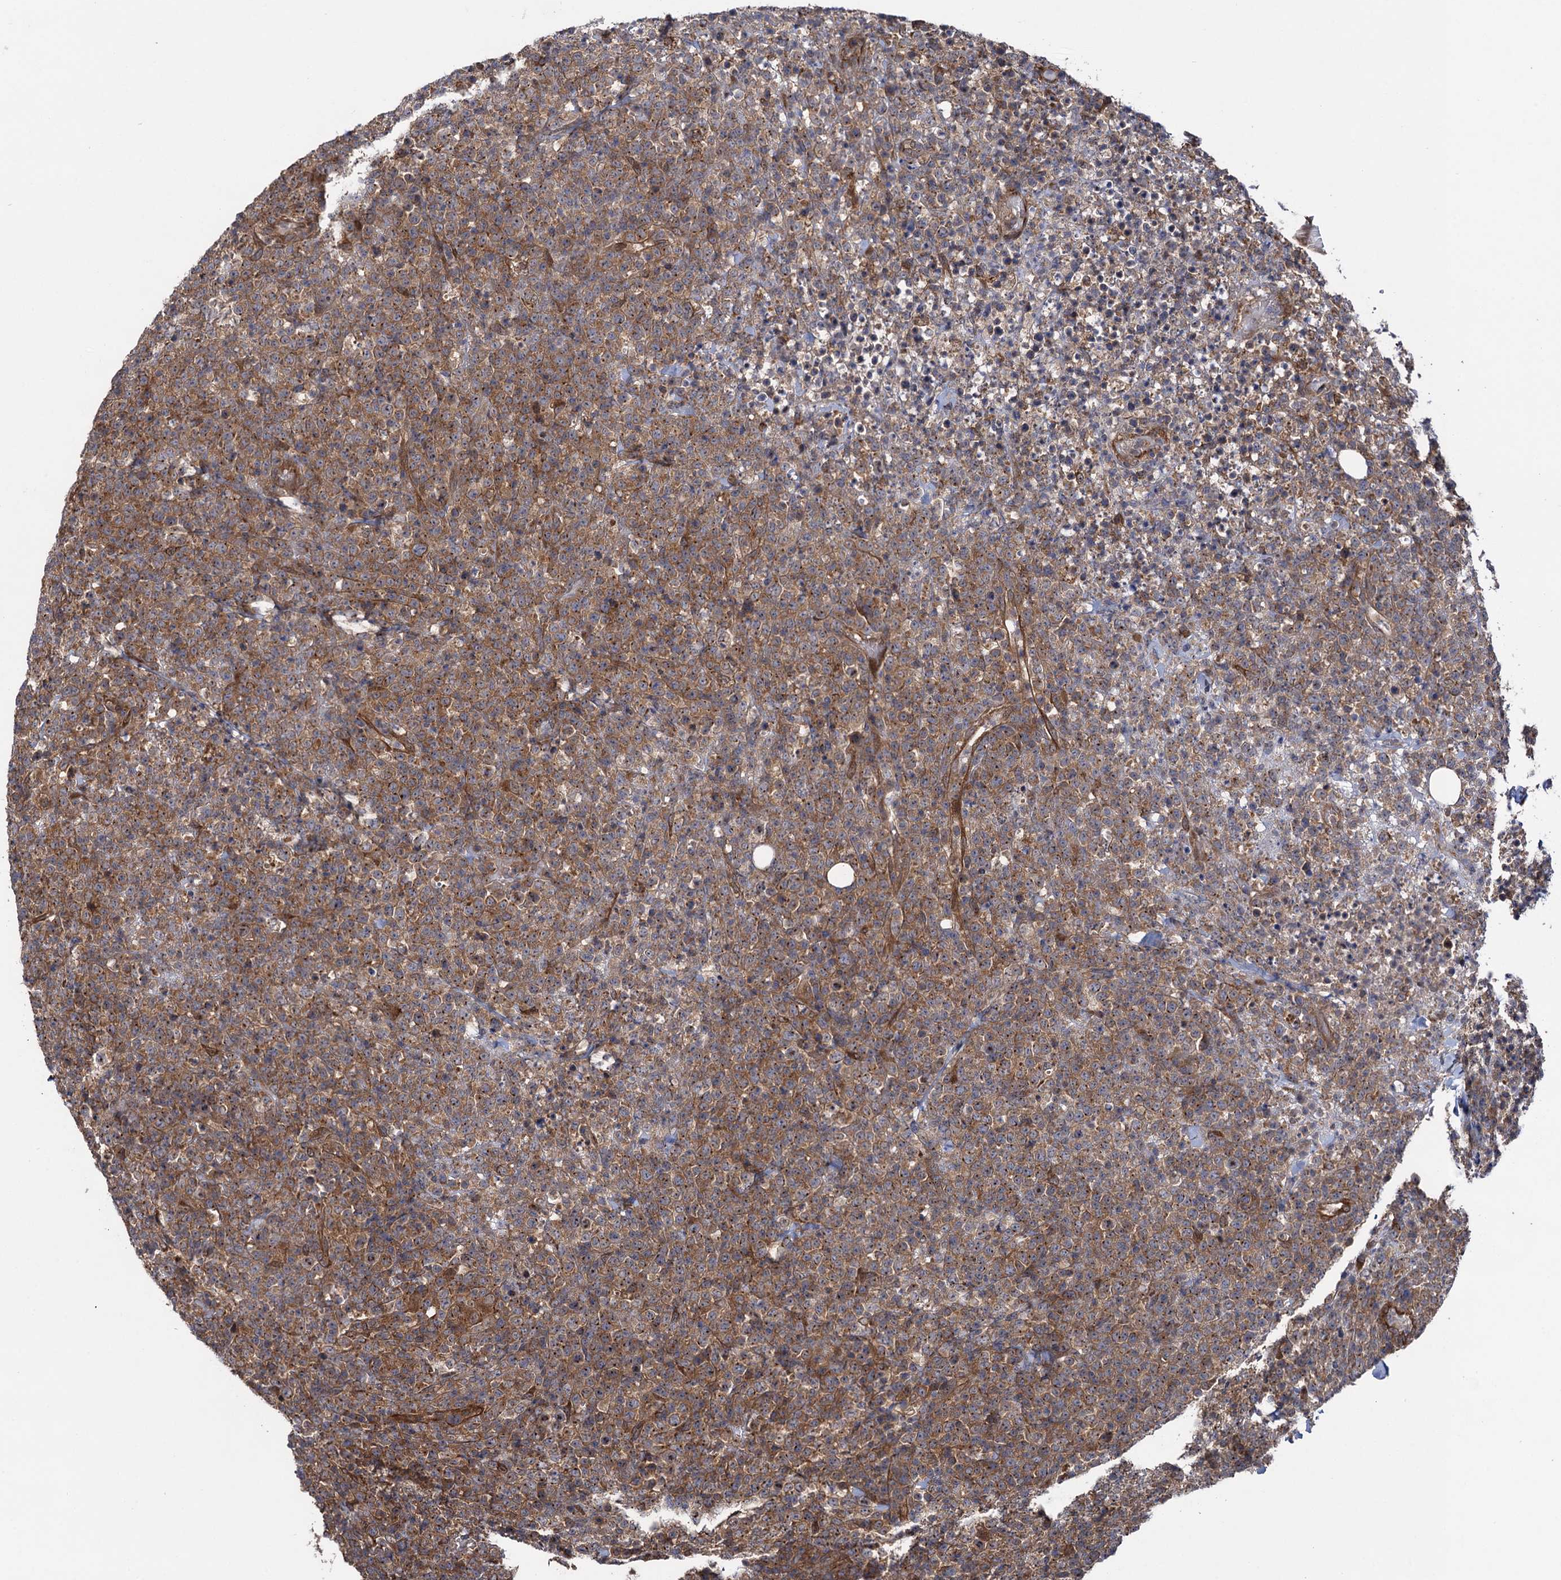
{"staining": {"intensity": "moderate", "quantity": ">75%", "location": "cytoplasmic/membranous"}, "tissue": "lymphoma", "cell_type": "Tumor cells", "image_type": "cancer", "snomed": [{"axis": "morphology", "description": "Malignant lymphoma, non-Hodgkin's type, High grade"}, {"axis": "topography", "description": "Colon"}], "caption": "Human lymphoma stained with a brown dye reveals moderate cytoplasmic/membranous positive expression in about >75% of tumor cells.", "gene": "HAUS1", "patient": {"sex": "female", "age": 53}}